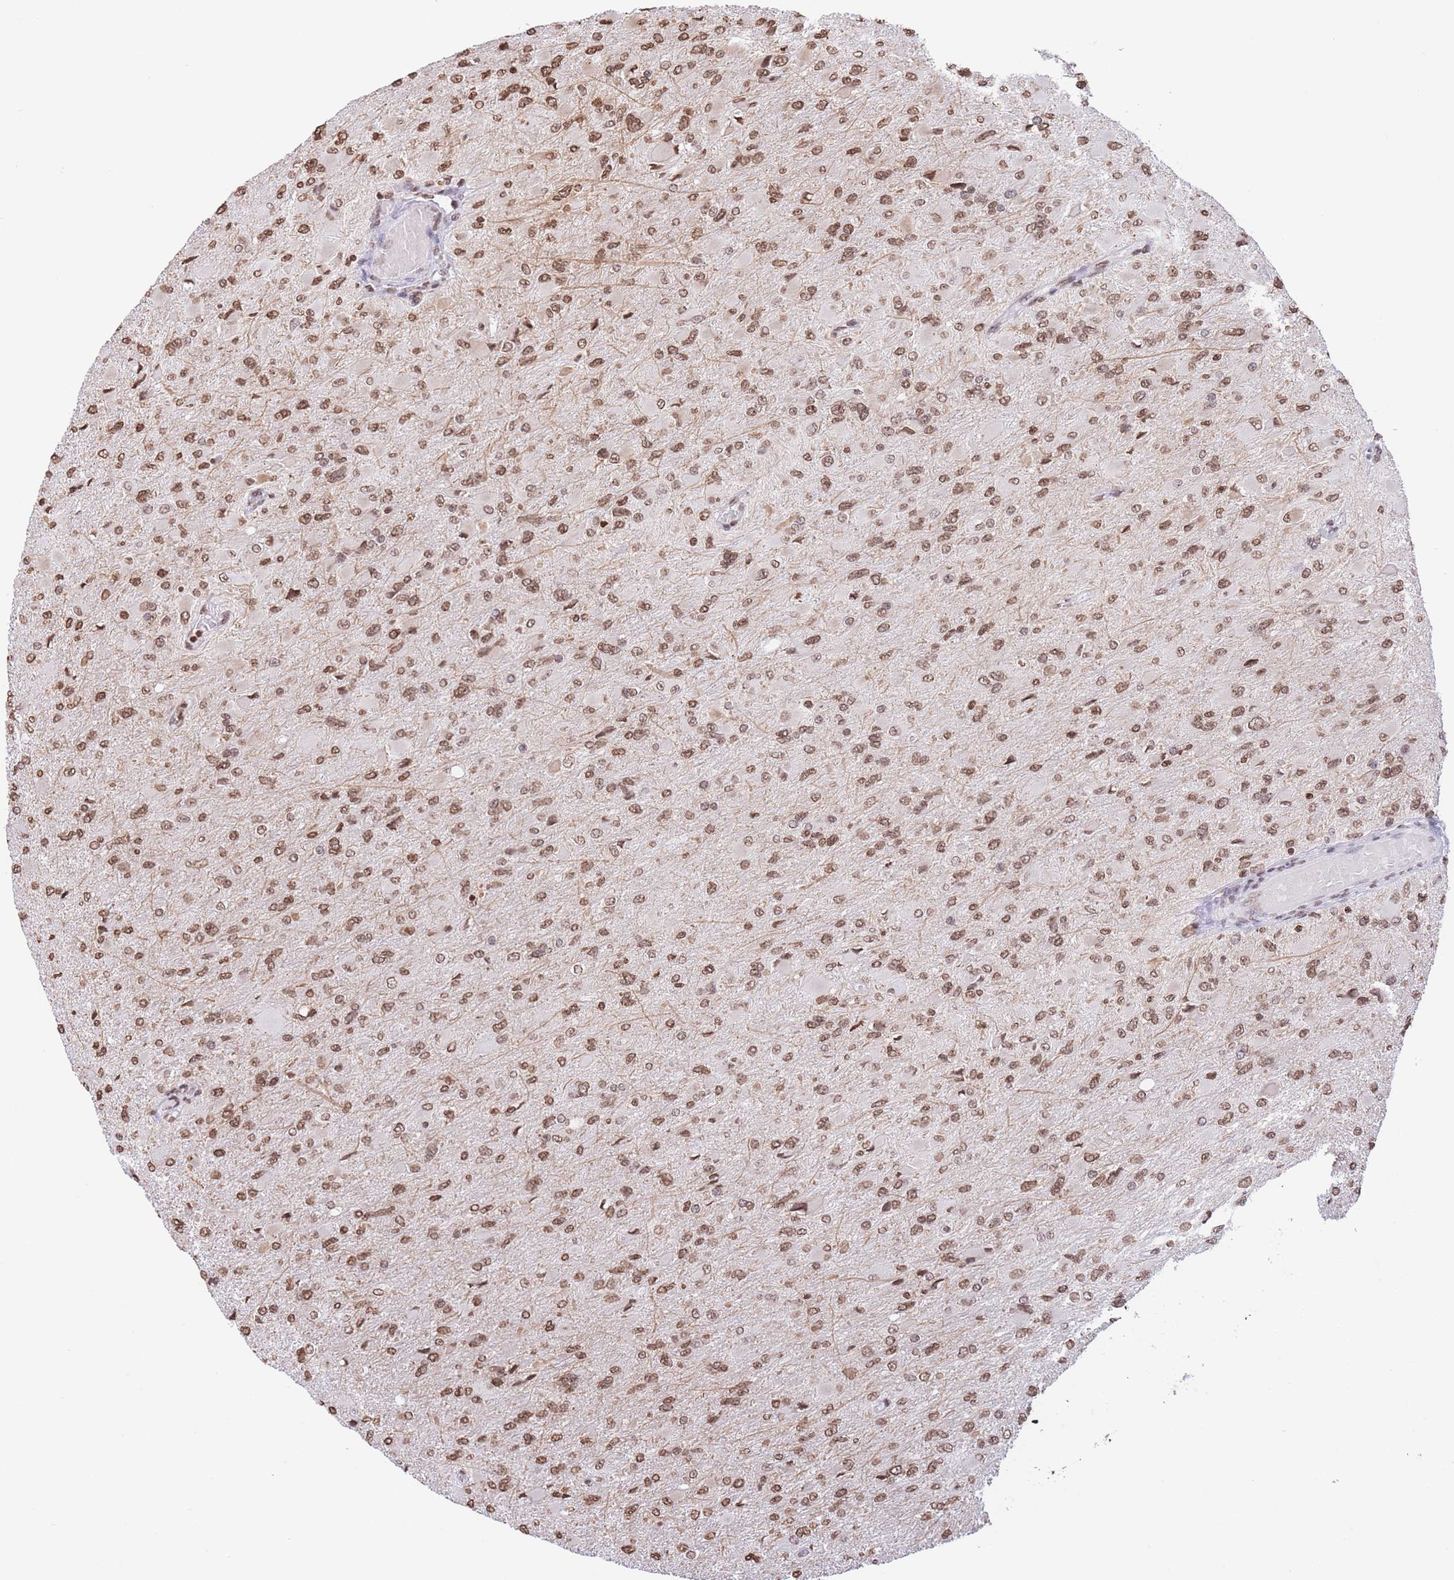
{"staining": {"intensity": "moderate", "quantity": ">75%", "location": "nuclear"}, "tissue": "glioma", "cell_type": "Tumor cells", "image_type": "cancer", "snomed": [{"axis": "morphology", "description": "Glioma, malignant, High grade"}, {"axis": "topography", "description": "Cerebral cortex"}], "caption": "Moderate nuclear positivity is appreciated in approximately >75% of tumor cells in glioma. The staining is performed using DAB brown chromogen to label protein expression. The nuclei are counter-stained blue using hematoxylin.", "gene": "H2BC11", "patient": {"sex": "female", "age": 36}}